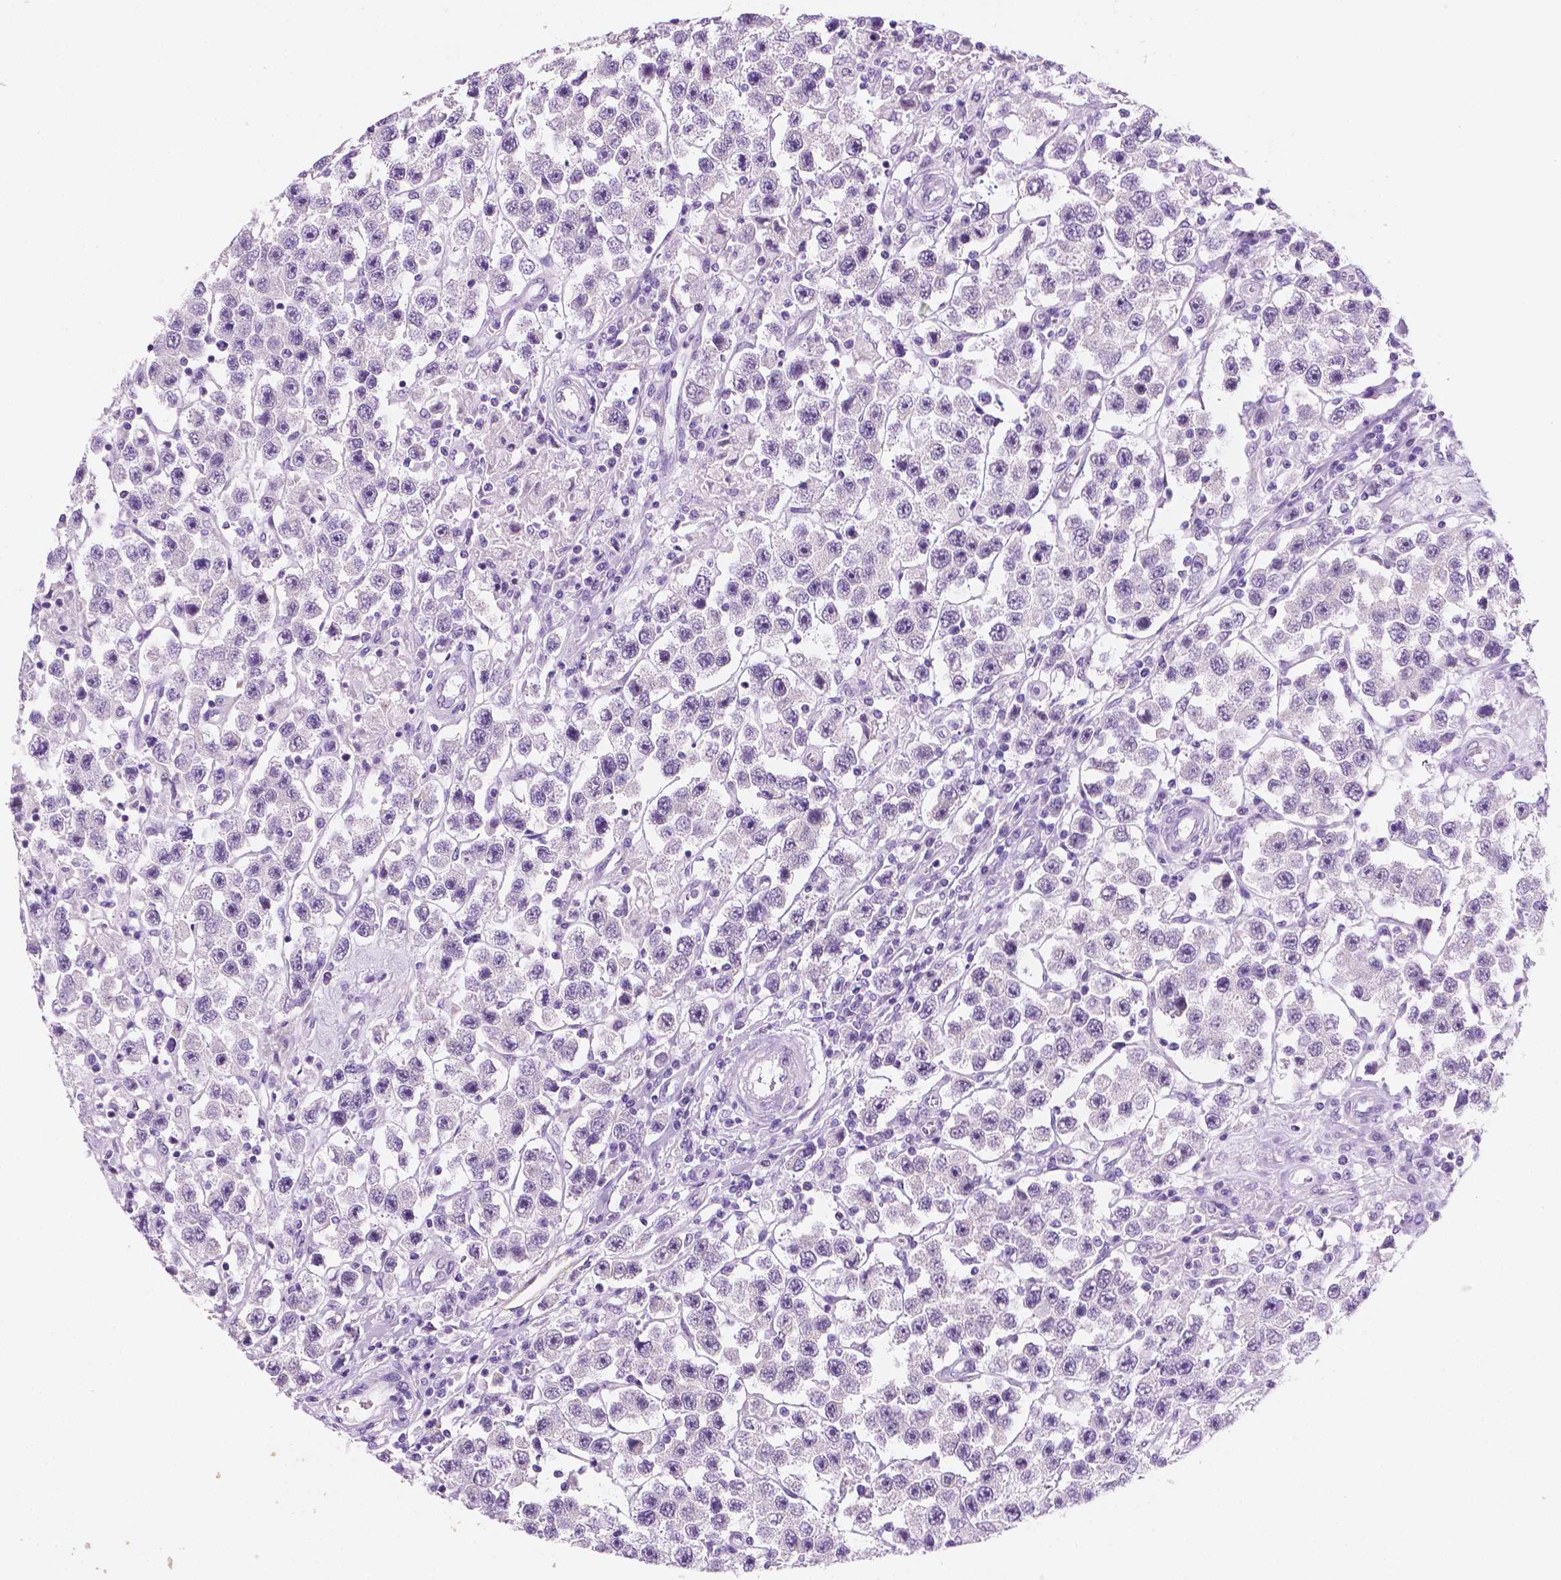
{"staining": {"intensity": "negative", "quantity": "none", "location": "none"}, "tissue": "testis cancer", "cell_type": "Tumor cells", "image_type": "cancer", "snomed": [{"axis": "morphology", "description": "Seminoma, NOS"}, {"axis": "topography", "description": "Testis"}], "caption": "Immunohistochemistry image of neoplastic tissue: human testis cancer (seminoma) stained with DAB shows no significant protein staining in tumor cells.", "gene": "PPL", "patient": {"sex": "male", "age": 45}}